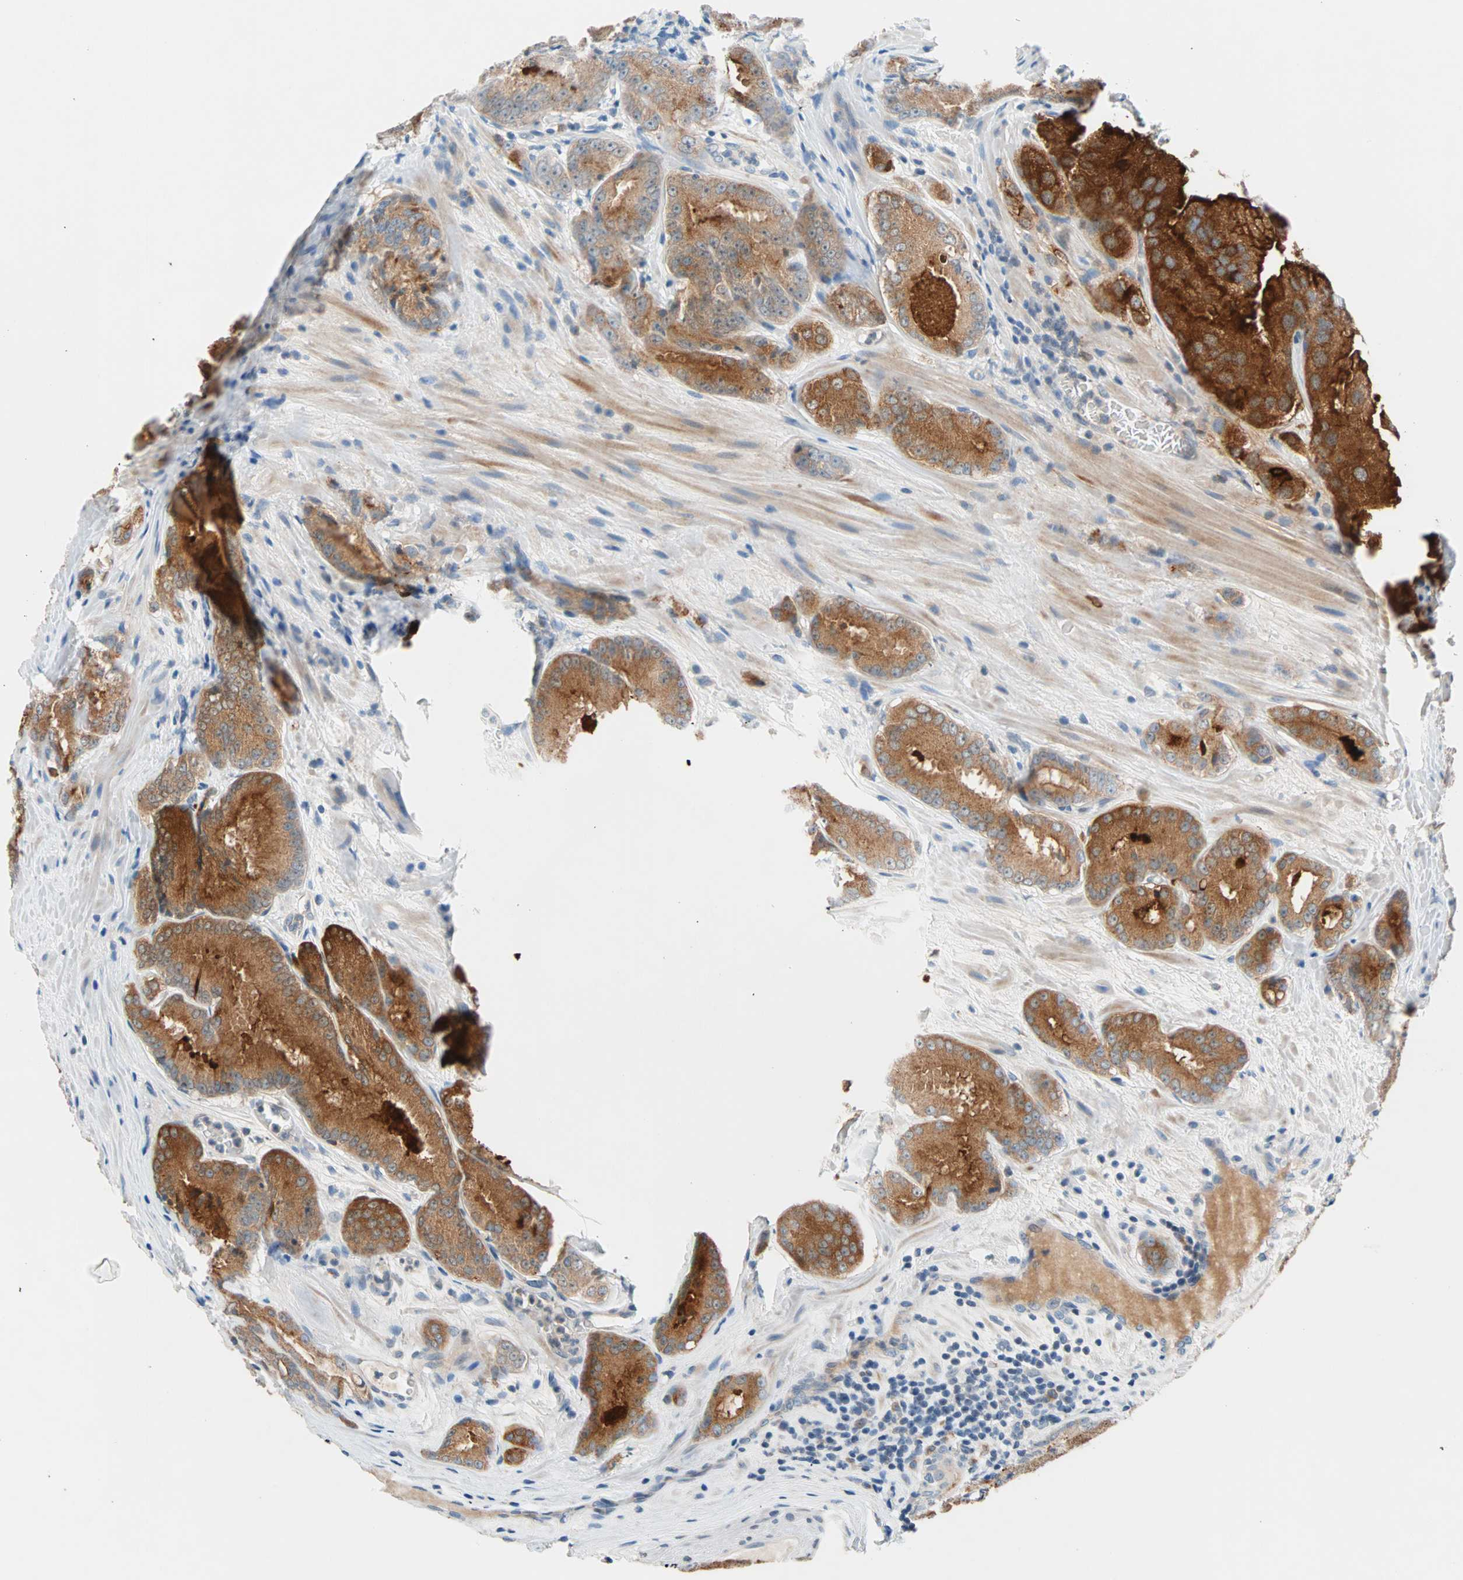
{"staining": {"intensity": "strong", "quantity": ">75%", "location": "cytoplasmic/membranous"}, "tissue": "prostate cancer", "cell_type": "Tumor cells", "image_type": "cancer", "snomed": [{"axis": "morphology", "description": "Adenocarcinoma, High grade"}, {"axis": "topography", "description": "Prostate"}], "caption": "High-power microscopy captured an immunohistochemistry photomicrograph of prostate cancer (adenocarcinoma (high-grade)), revealing strong cytoplasmic/membranous positivity in approximately >75% of tumor cells.", "gene": "TMEM163", "patient": {"sex": "male", "age": 64}}